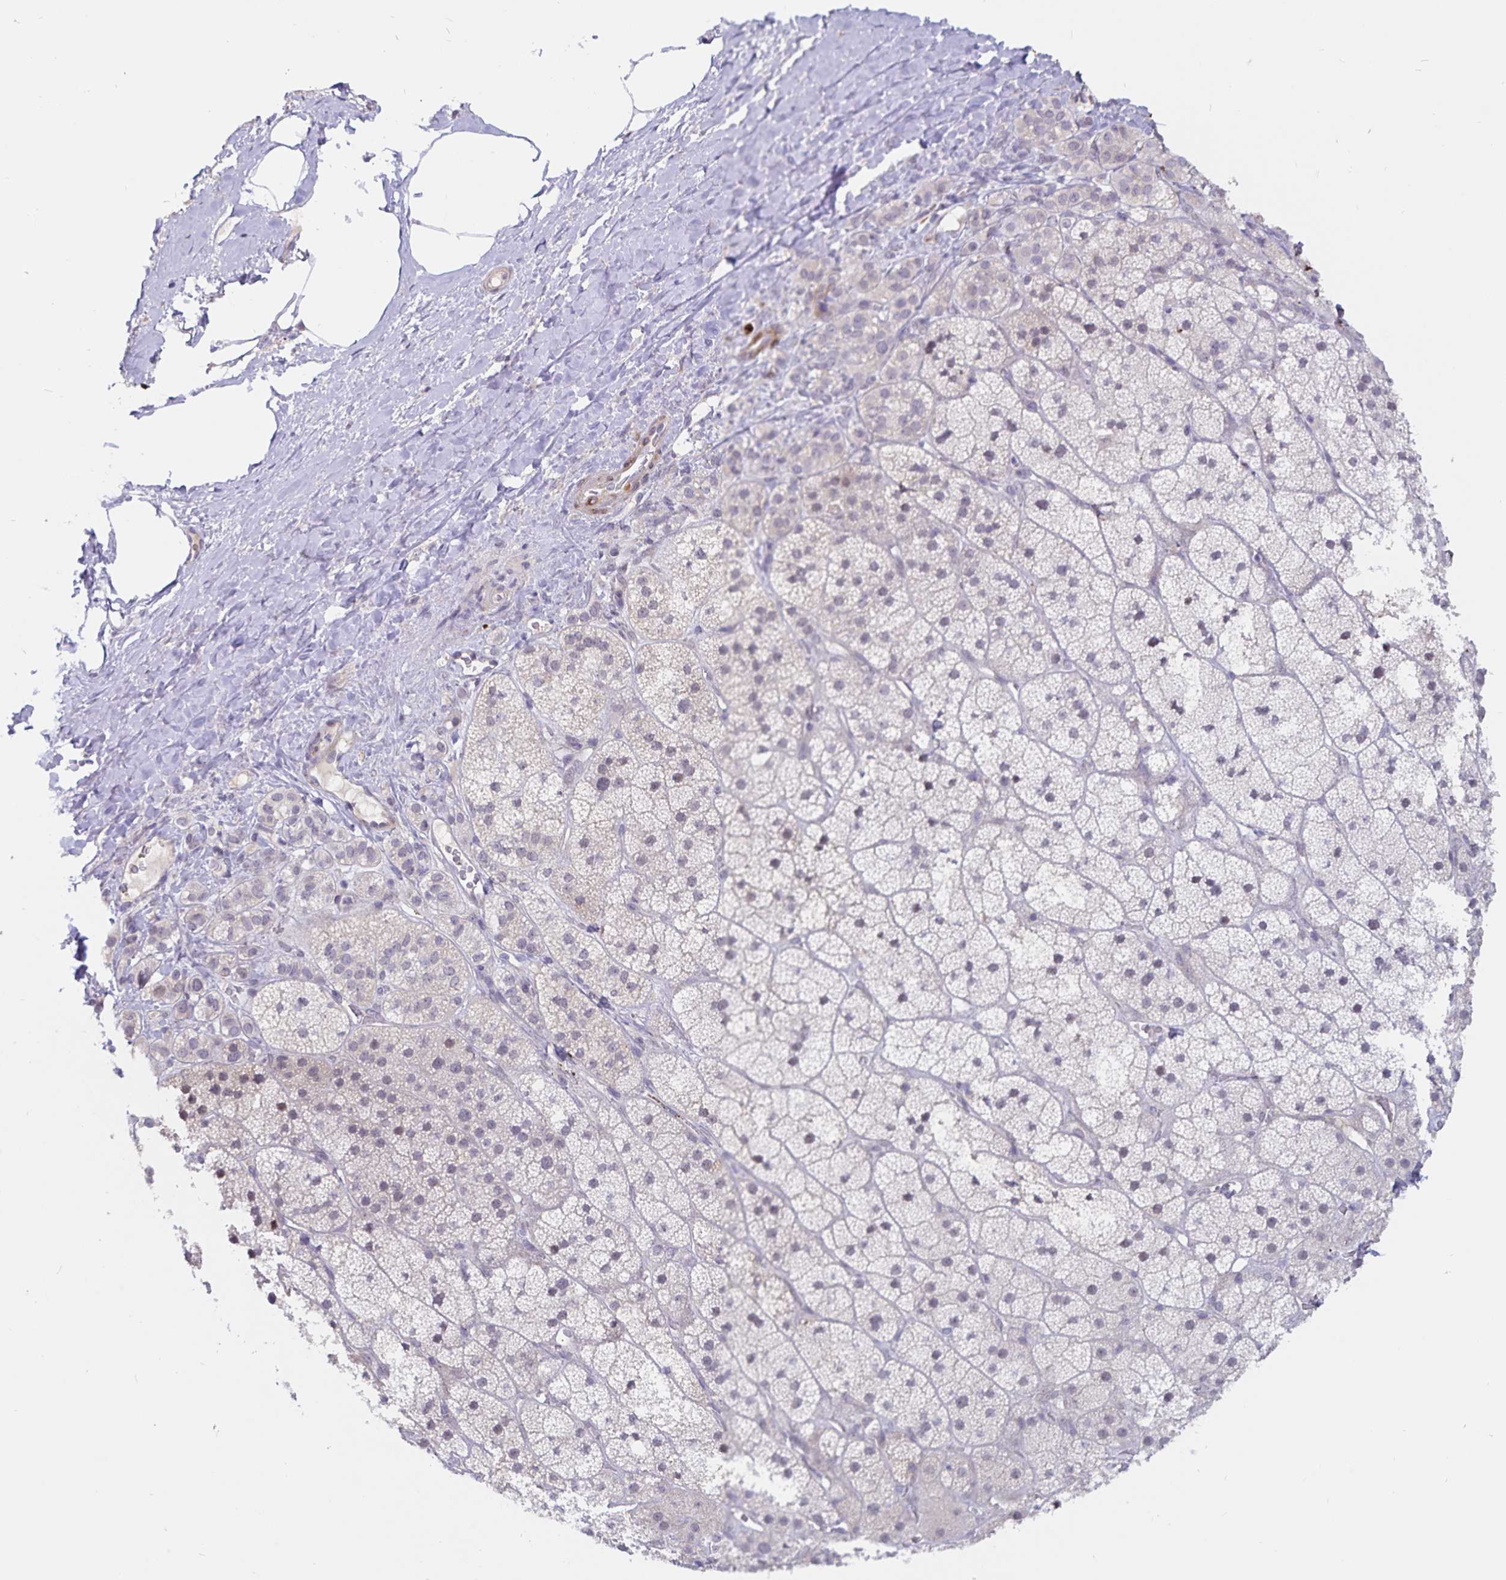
{"staining": {"intensity": "negative", "quantity": "none", "location": "none"}, "tissue": "adrenal gland", "cell_type": "Glandular cells", "image_type": "normal", "snomed": [{"axis": "morphology", "description": "Normal tissue, NOS"}, {"axis": "topography", "description": "Adrenal gland"}], "caption": "DAB immunohistochemical staining of normal adrenal gland demonstrates no significant positivity in glandular cells.", "gene": "ATP2A2", "patient": {"sex": "male", "age": 57}}